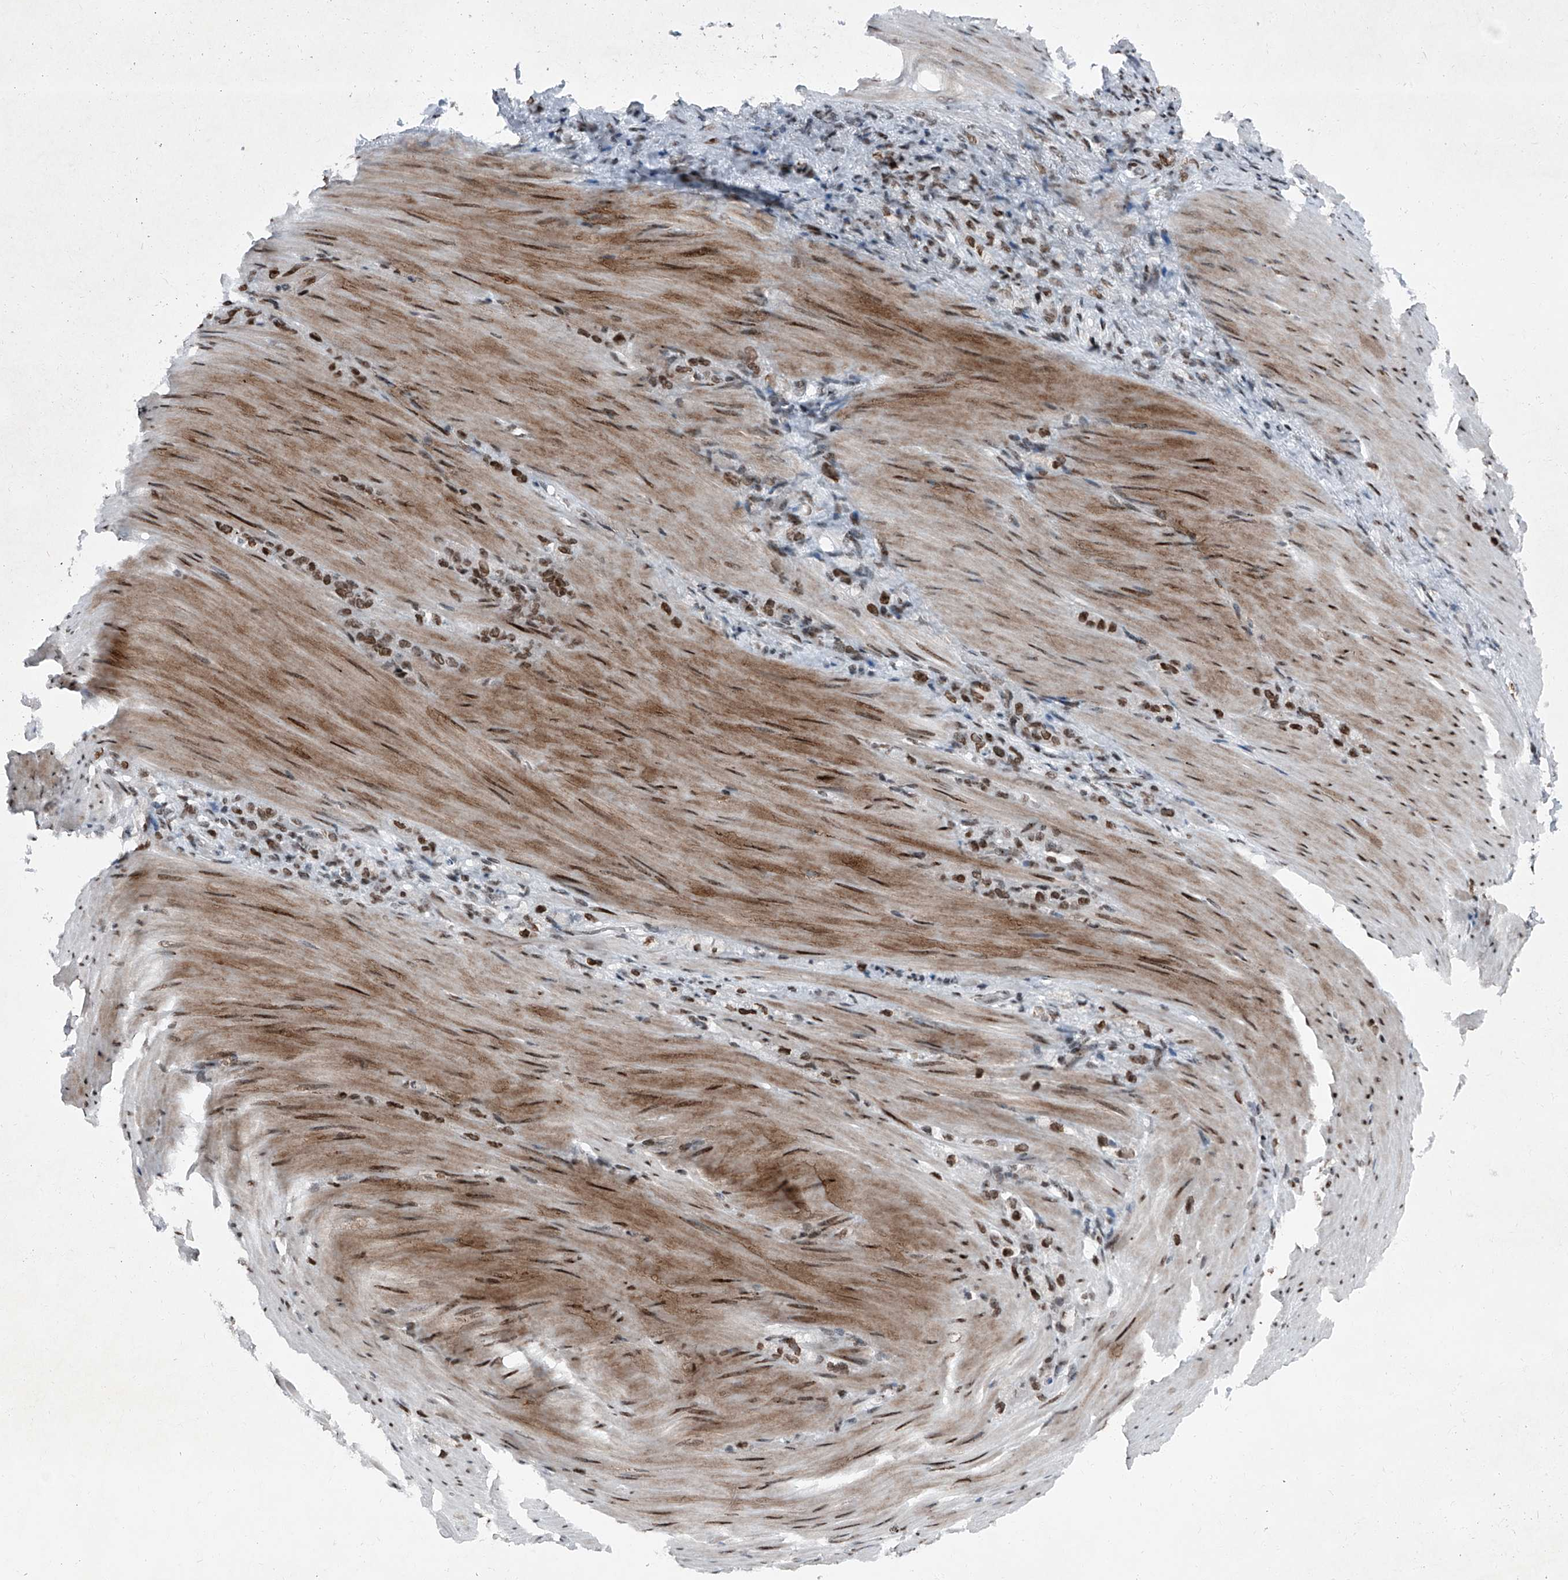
{"staining": {"intensity": "moderate", "quantity": ">75%", "location": "nuclear"}, "tissue": "stomach cancer", "cell_type": "Tumor cells", "image_type": "cancer", "snomed": [{"axis": "morphology", "description": "Normal tissue, NOS"}, {"axis": "morphology", "description": "Adenocarcinoma, NOS"}, {"axis": "topography", "description": "Stomach"}], "caption": "Approximately >75% of tumor cells in adenocarcinoma (stomach) show moderate nuclear protein positivity as visualized by brown immunohistochemical staining.", "gene": "BMI1", "patient": {"sex": "male", "age": 82}}